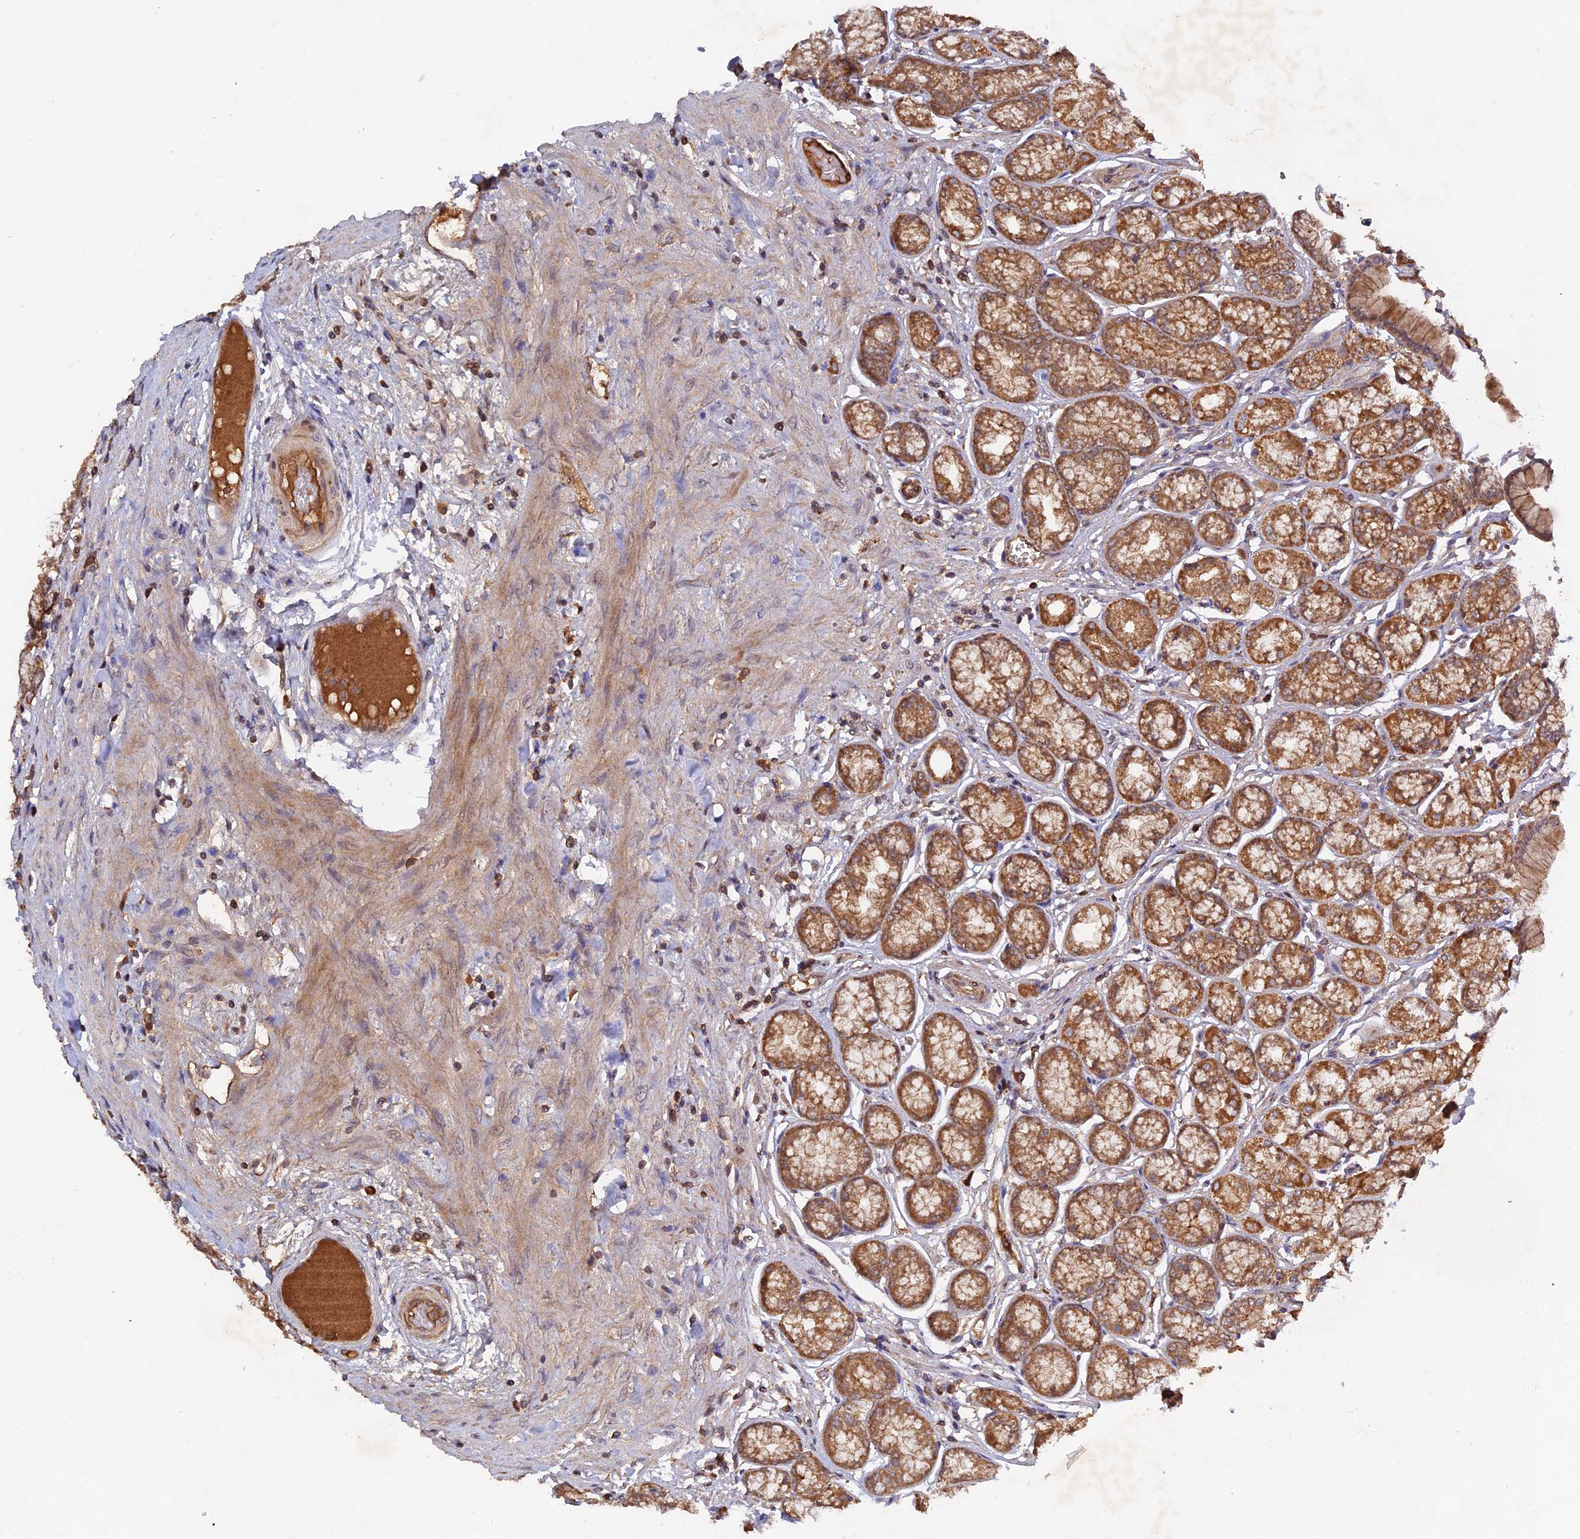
{"staining": {"intensity": "moderate", "quantity": ">75%", "location": "cytoplasmic/membranous"}, "tissue": "stomach", "cell_type": "Glandular cells", "image_type": "normal", "snomed": [{"axis": "morphology", "description": "Normal tissue, NOS"}, {"axis": "morphology", "description": "Adenocarcinoma, NOS"}, {"axis": "morphology", "description": "Adenocarcinoma, High grade"}, {"axis": "topography", "description": "Stomach, upper"}, {"axis": "topography", "description": "Stomach"}], "caption": "Brown immunohistochemical staining in benign stomach shows moderate cytoplasmic/membranous staining in approximately >75% of glandular cells.", "gene": "RAB15", "patient": {"sex": "female", "age": 65}}